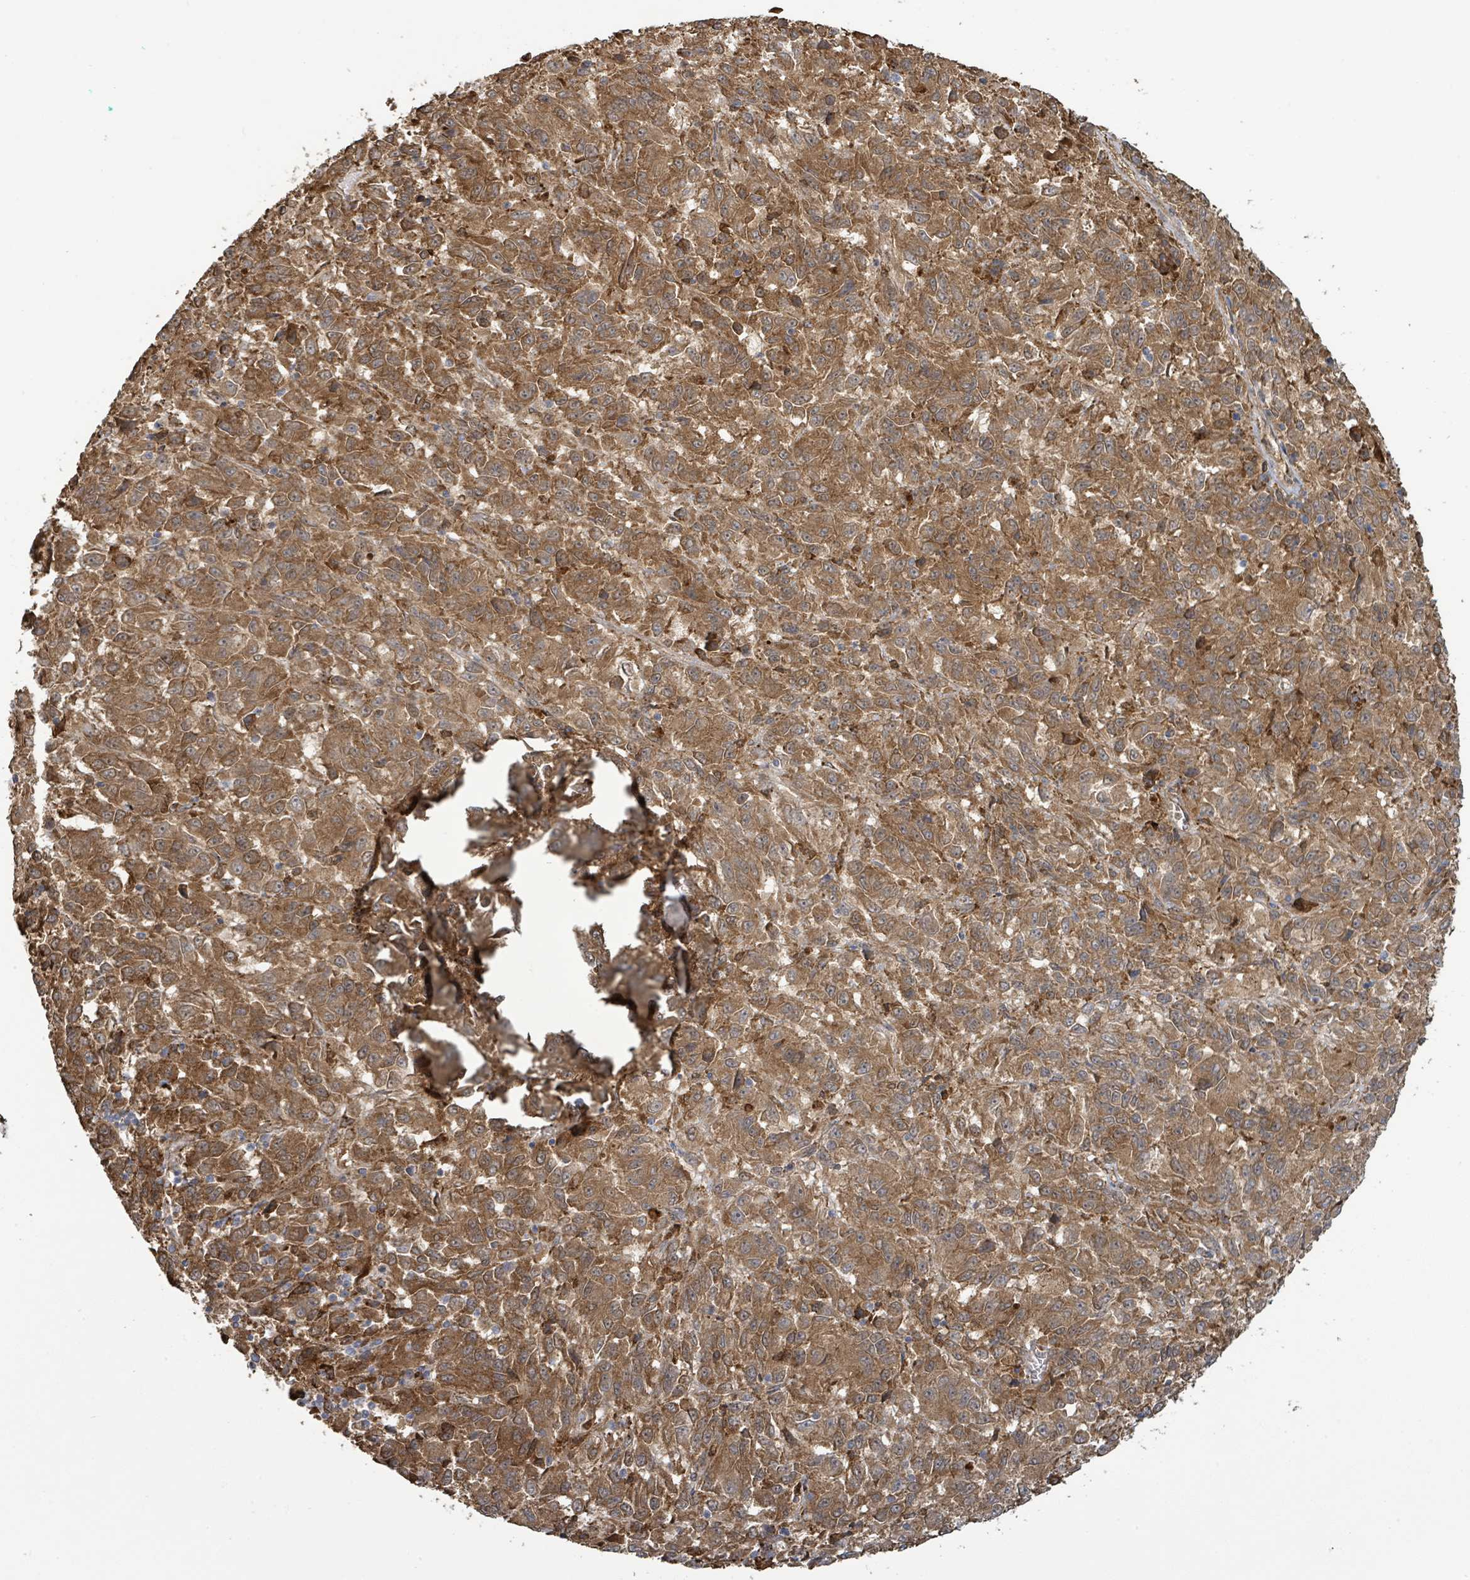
{"staining": {"intensity": "strong", "quantity": ">75%", "location": "cytoplasmic/membranous"}, "tissue": "melanoma", "cell_type": "Tumor cells", "image_type": "cancer", "snomed": [{"axis": "morphology", "description": "Malignant melanoma, Metastatic site"}, {"axis": "topography", "description": "Lung"}], "caption": "An image showing strong cytoplasmic/membranous staining in about >75% of tumor cells in malignant melanoma (metastatic site), as visualized by brown immunohistochemical staining.", "gene": "ARPIN", "patient": {"sex": "male", "age": 64}}